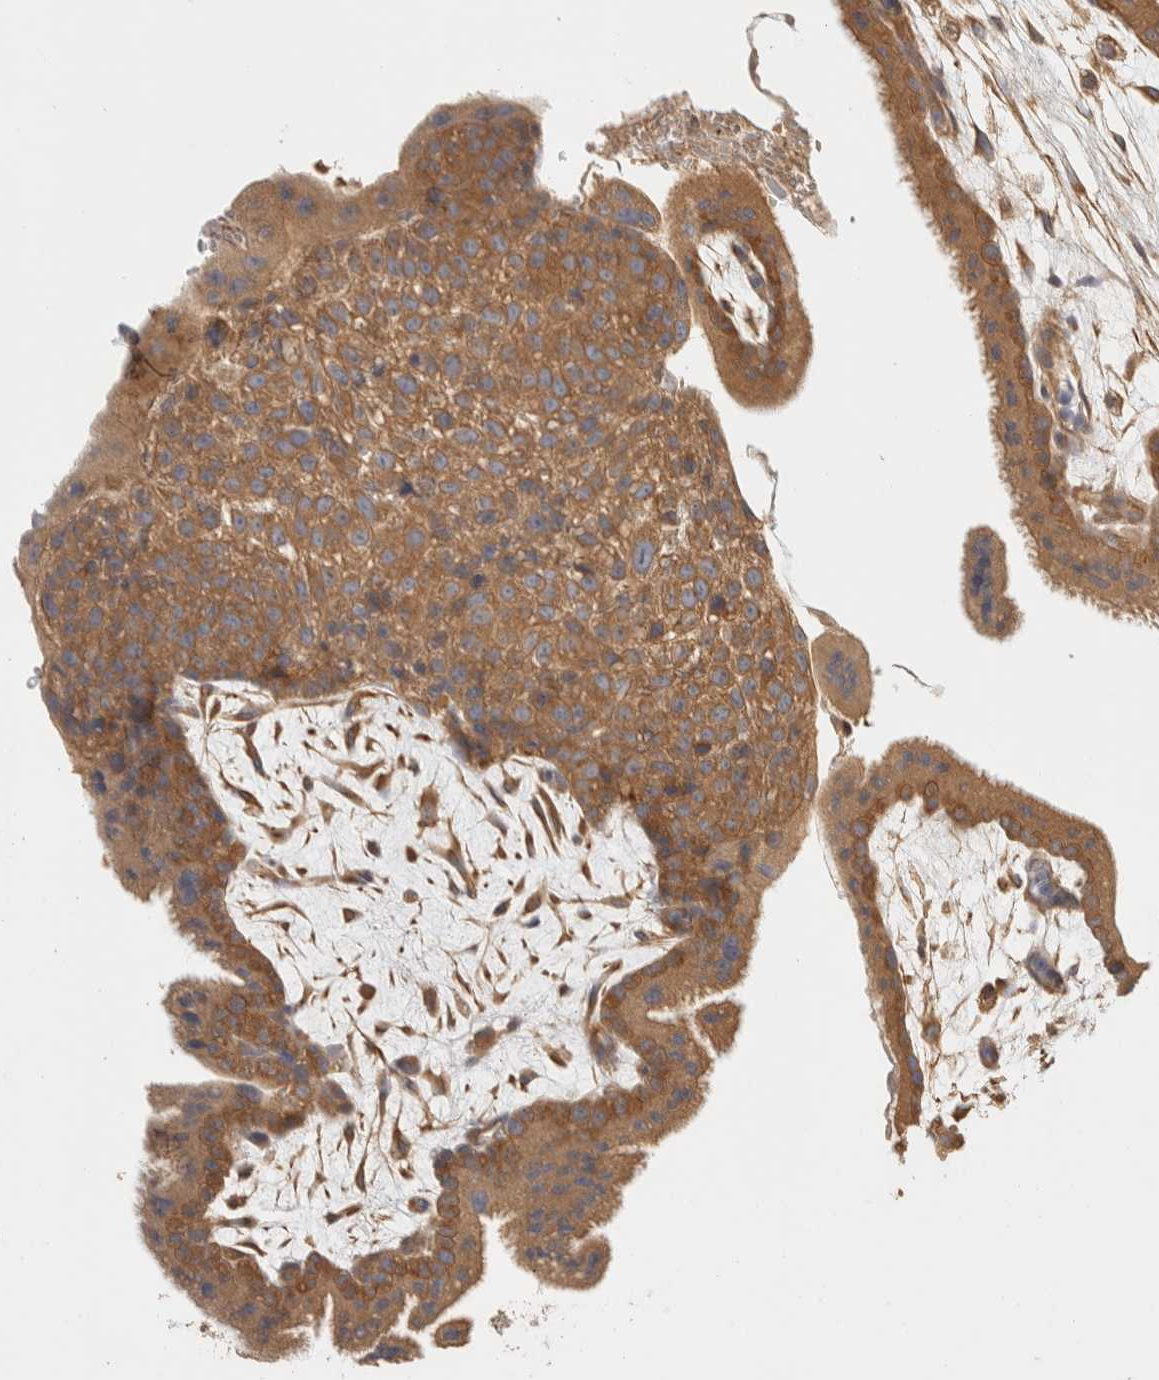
{"staining": {"intensity": "strong", "quantity": ">75%", "location": "cytoplasmic/membranous"}, "tissue": "placenta", "cell_type": "Decidual cells", "image_type": "normal", "snomed": [{"axis": "morphology", "description": "Normal tissue, NOS"}, {"axis": "topography", "description": "Placenta"}], "caption": "Strong cytoplasmic/membranous protein staining is present in about >75% of decidual cells in placenta.", "gene": "TTI2", "patient": {"sex": "female", "age": 35}}